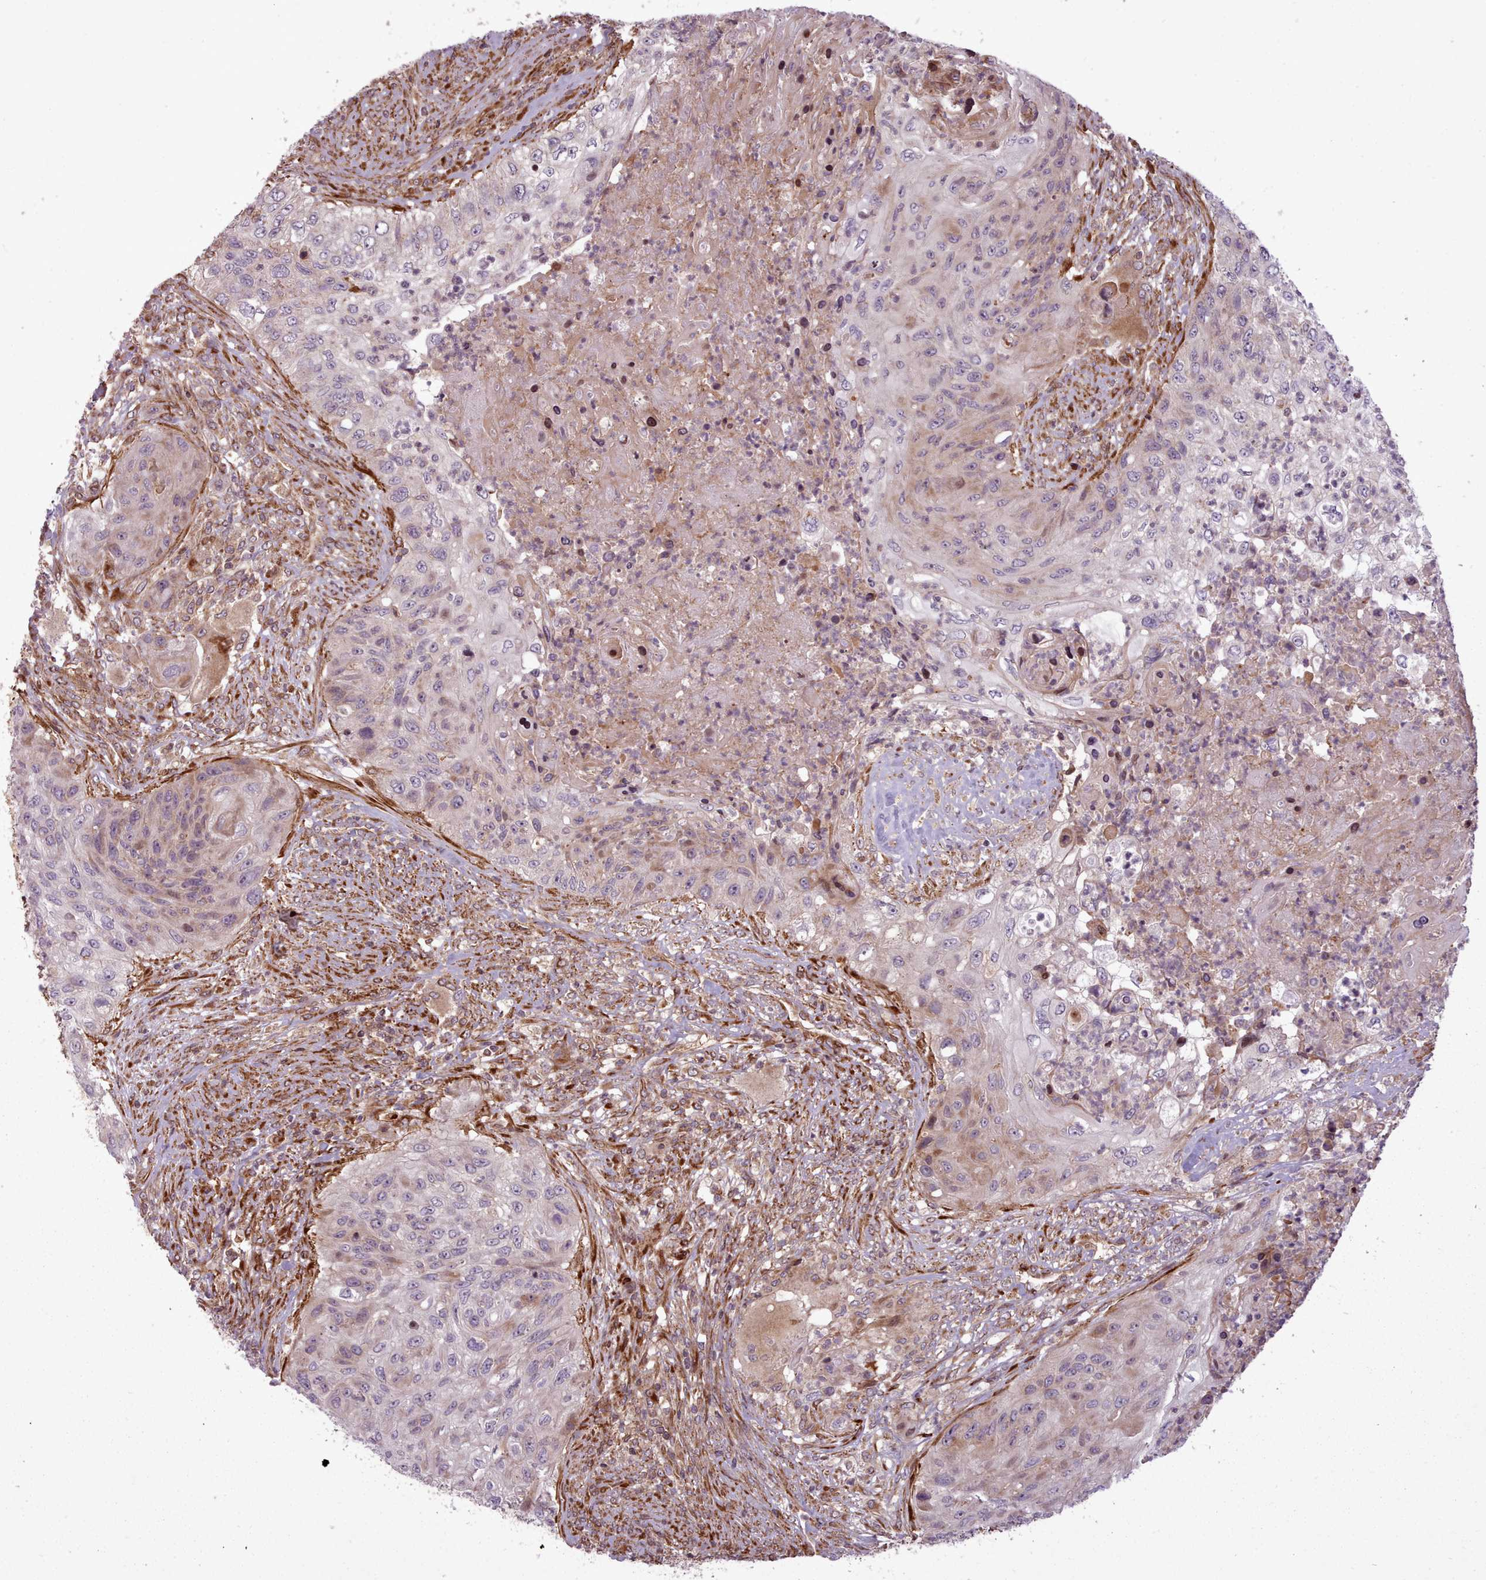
{"staining": {"intensity": "weak", "quantity": "<25%", "location": "cytoplasmic/membranous"}, "tissue": "urothelial cancer", "cell_type": "Tumor cells", "image_type": "cancer", "snomed": [{"axis": "morphology", "description": "Urothelial carcinoma, High grade"}, {"axis": "topography", "description": "Urinary bladder"}], "caption": "Tumor cells show no significant expression in urothelial cancer.", "gene": "NLRP7", "patient": {"sex": "female", "age": 60}}